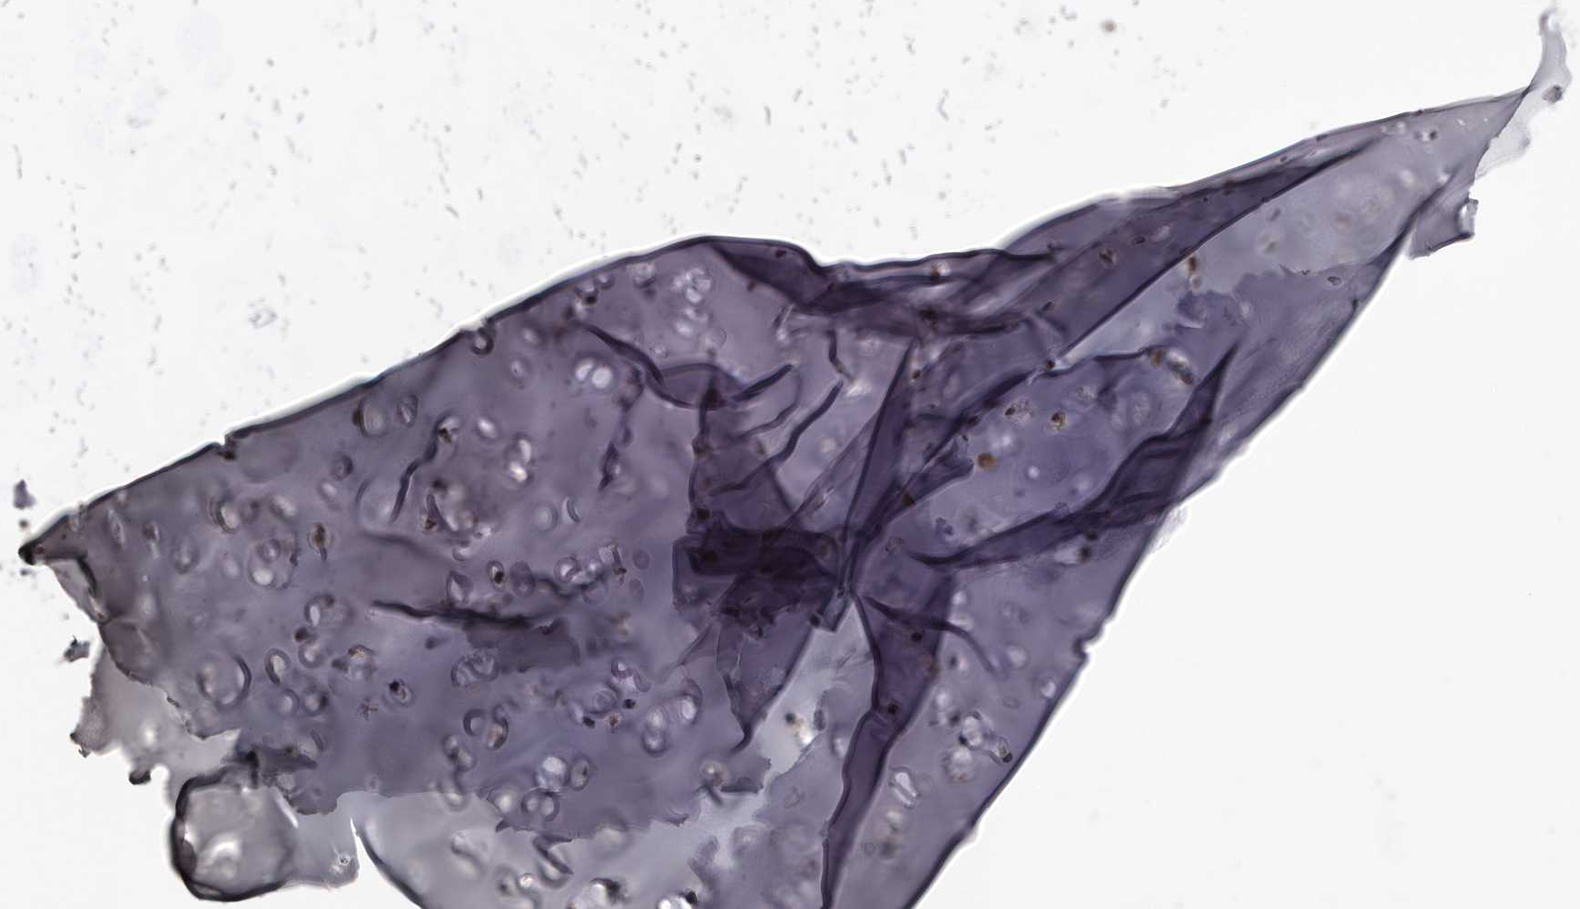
{"staining": {"intensity": "negative", "quantity": "none", "location": "none"}, "tissue": "adipose tissue", "cell_type": "Adipocytes", "image_type": "normal", "snomed": [{"axis": "morphology", "description": "Normal tissue, NOS"}, {"axis": "morphology", "description": "Basal cell carcinoma"}, {"axis": "topography", "description": "Cartilage tissue"}, {"axis": "topography", "description": "Nasopharynx"}, {"axis": "topography", "description": "Oral tissue"}], "caption": "This is an immunohistochemistry (IHC) image of benign human adipose tissue. There is no positivity in adipocytes.", "gene": "SRCAP", "patient": {"sex": "female", "age": 77}}